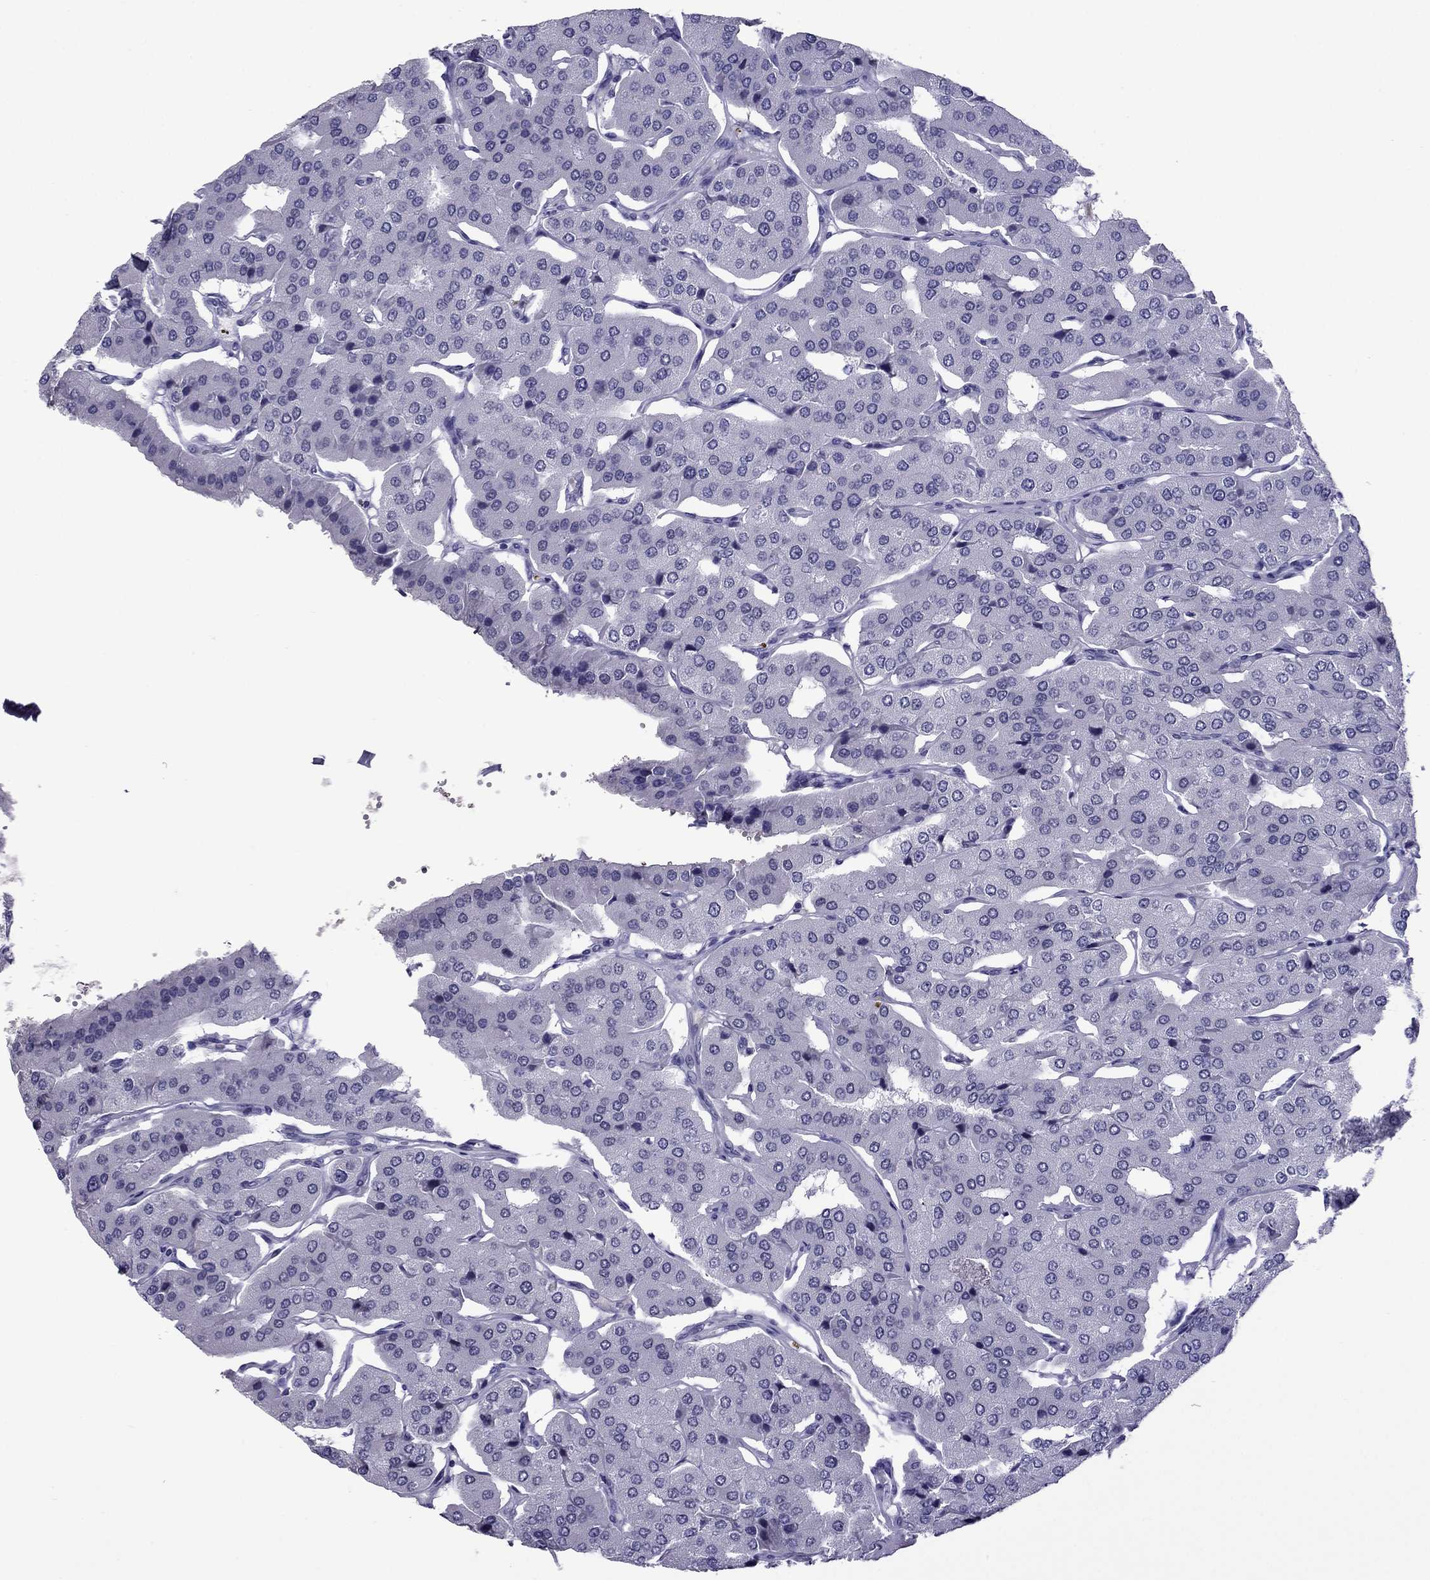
{"staining": {"intensity": "negative", "quantity": "none", "location": "none"}, "tissue": "parathyroid gland", "cell_type": "Glandular cells", "image_type": "normal", "snomed": [{"axis": "morphology", "description": "Normal tissue, NOS"}, {"axis": "morphology", "description": "Adenoma, NOS"}, {"axis": "topography", "description": "Parathyroid gland"}], "caption": "This is an immunohistochemistry (IHC) image of benign parathyroid gland. There is no expression in glandular cells.", "gene": "MYLK3", "patient": {"sex": "female", "age": 86}}